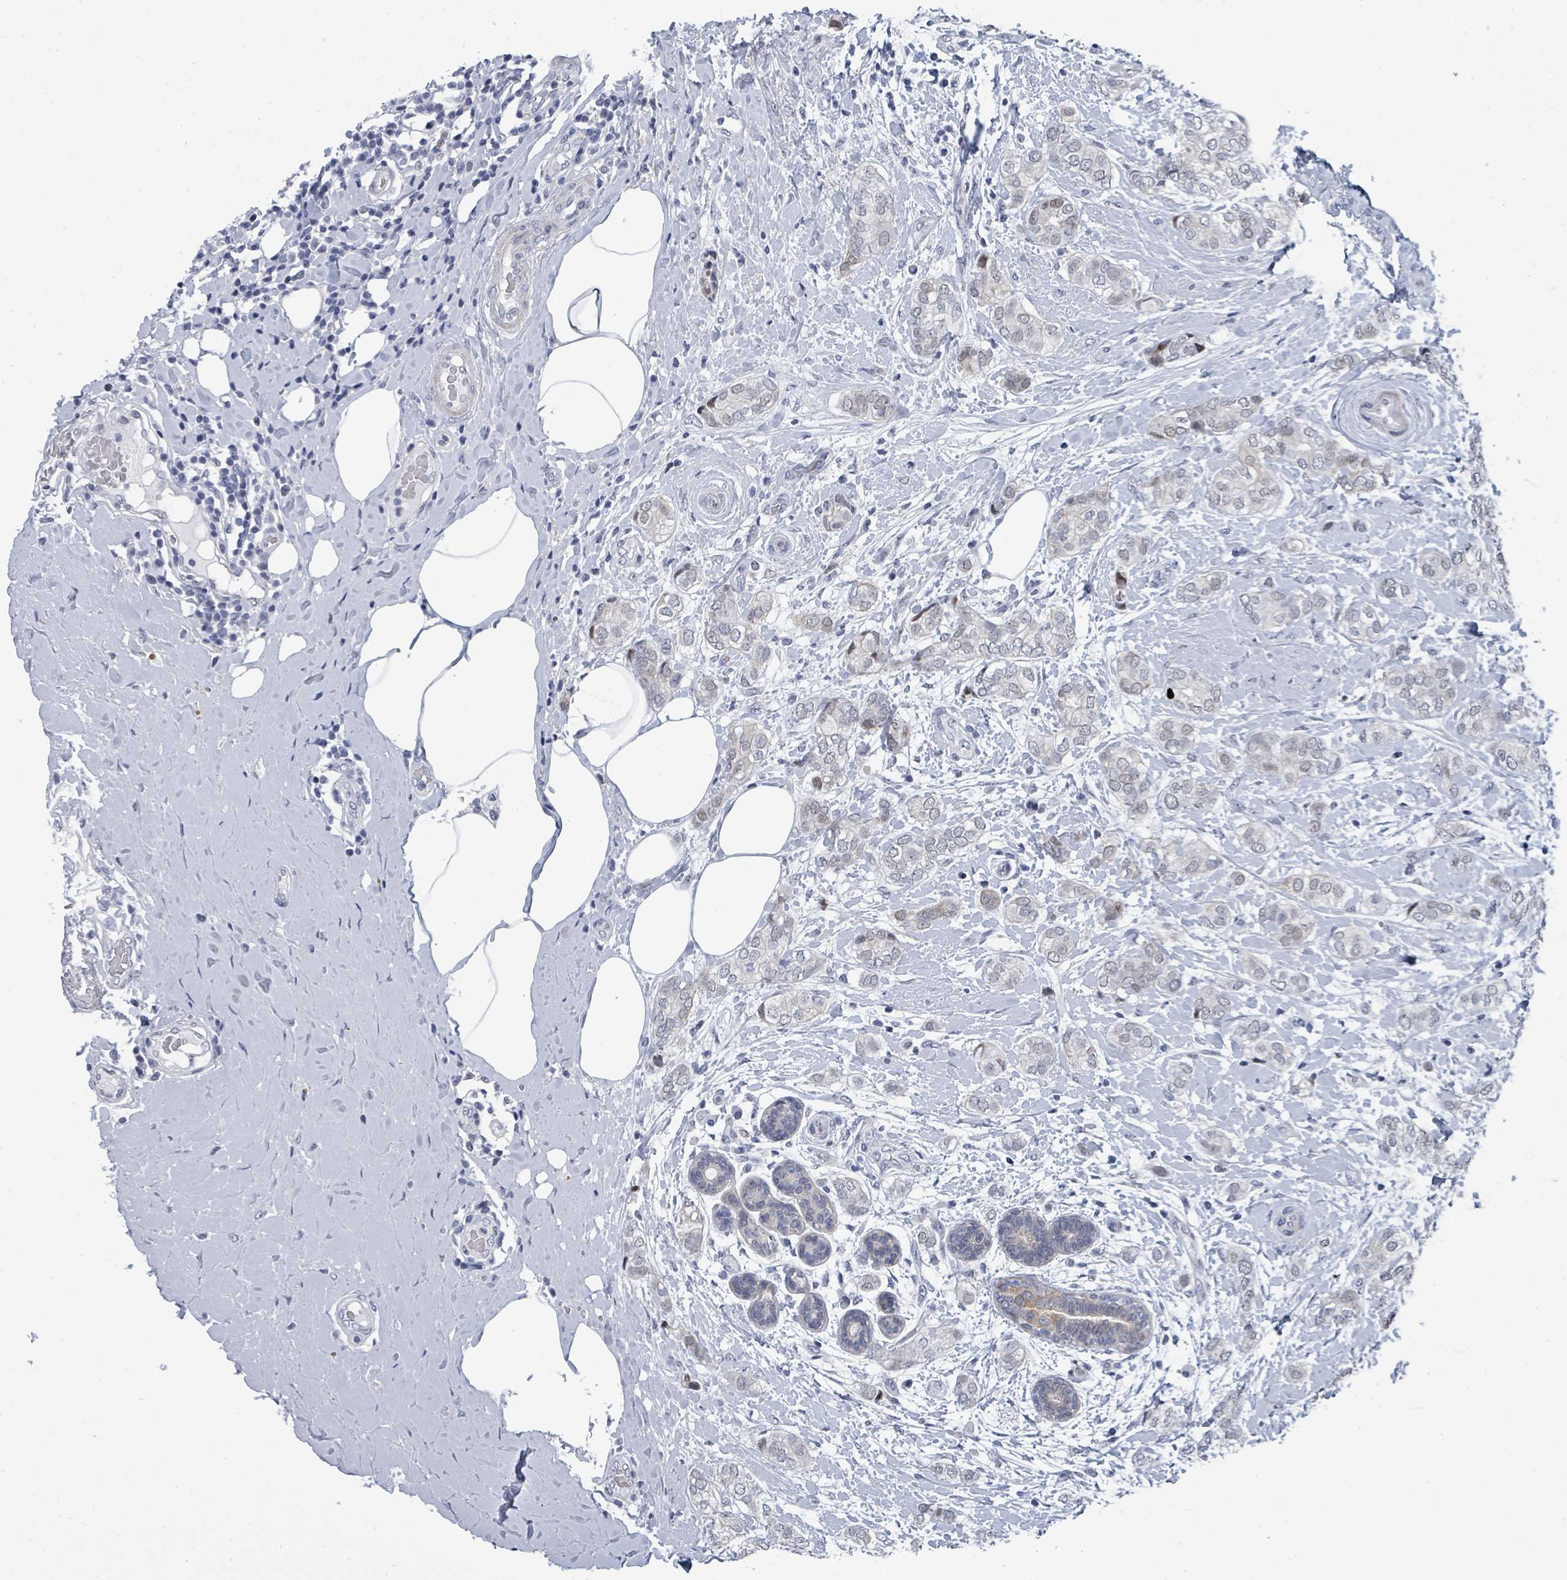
{"staining": {"intensity": "weak", "quantity": "<25%", "location": "nuclear"}, "tissue": "breast cancer", "cell_type": "Tumor cells", "image_type": "cancer", "snomed": [{"axis": "morphology", "description": "Duct carcinoma"}, {"axis": "topography", "description": "Breast"}], "caption": "This is an IHC micrograph of breast cancer (invasive ductal carcinoma). There is no positivity in tumor cells.", "gene": "CT45A5", "patient": {"sex": "female", "age": 73}}